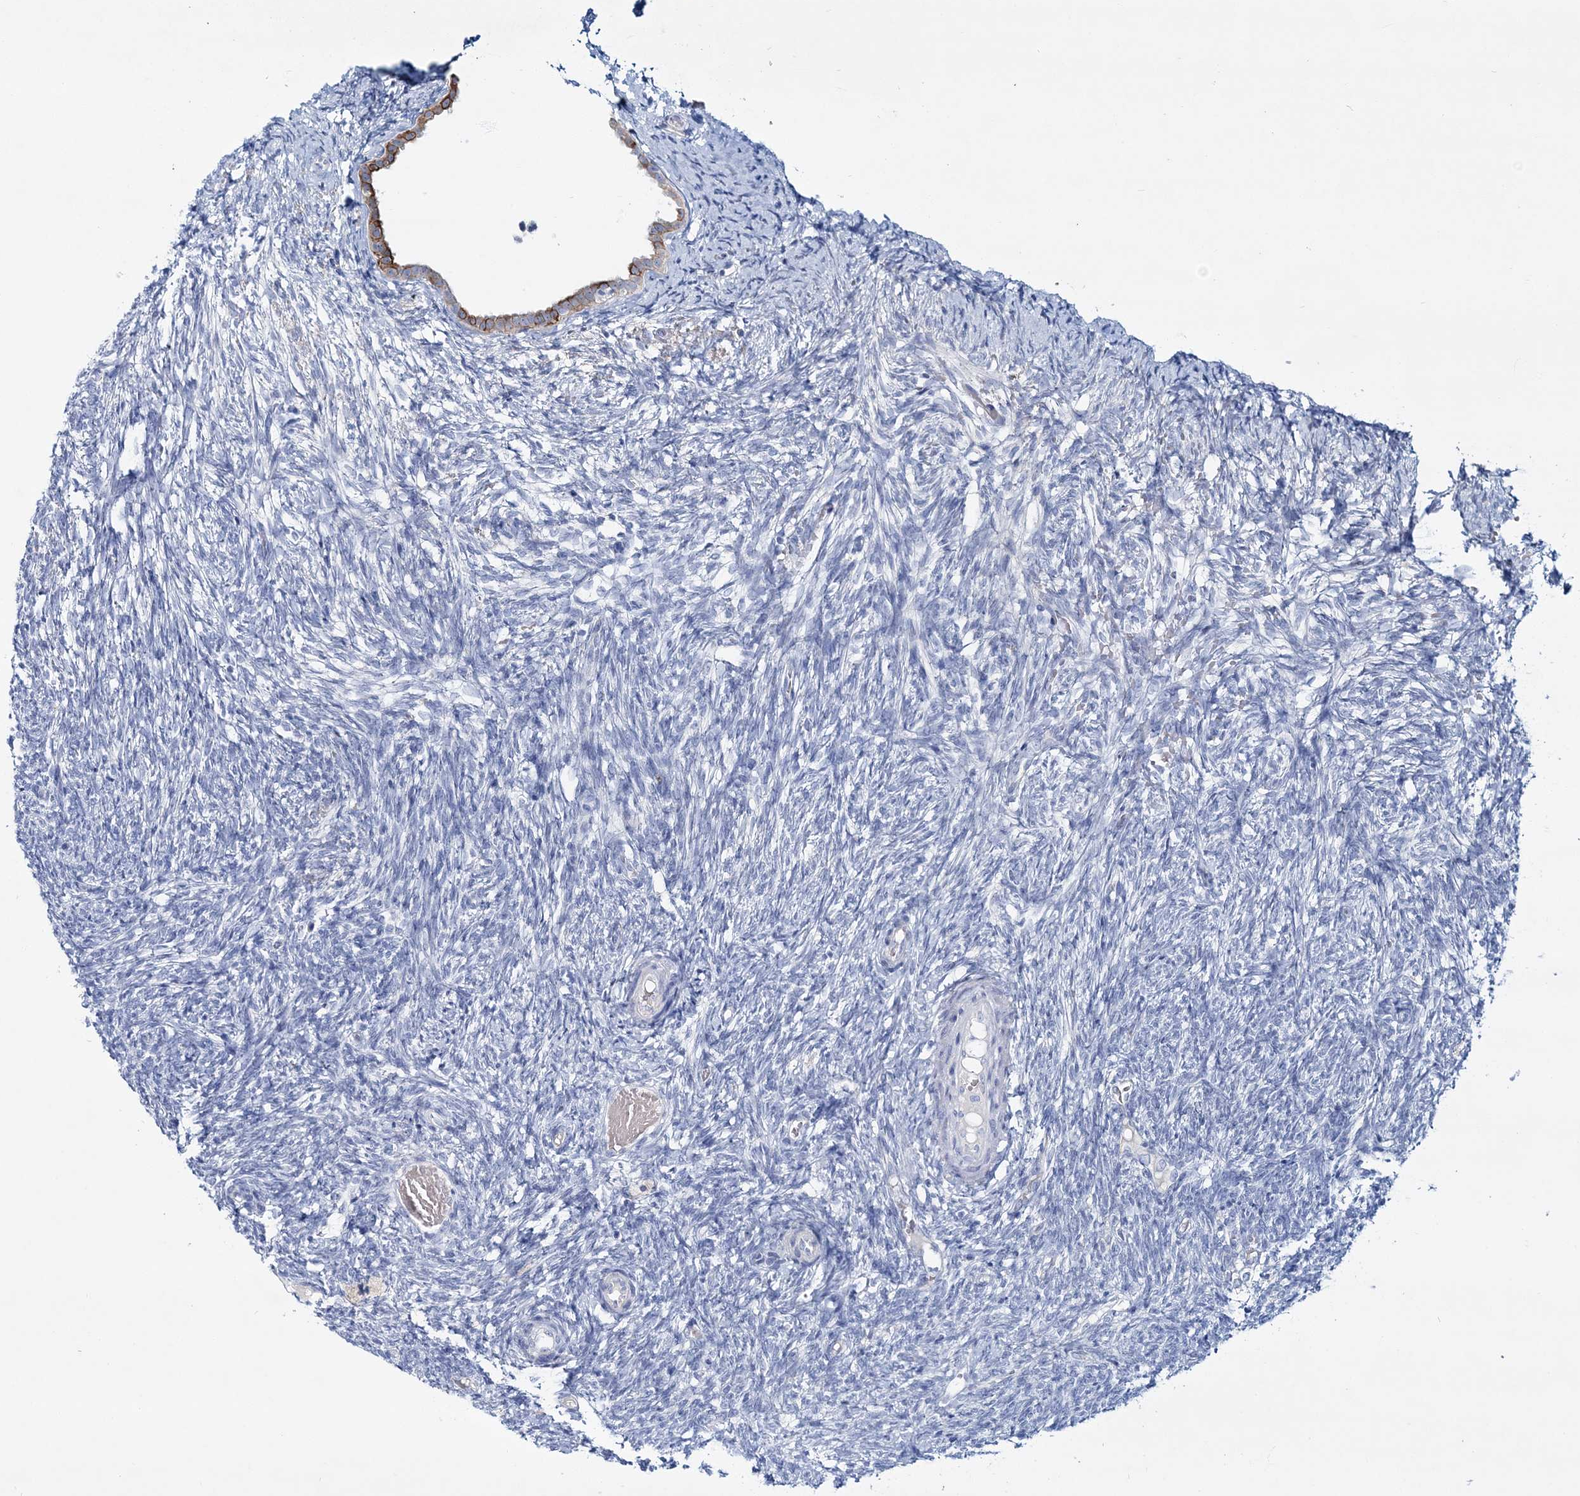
{"staining": {"intensity": "moderate", "quantity": "25%-75%", "location": "cytoplasmic/membranous"}, "tissue": "ovary", "cell_type": "Follicle cells", "image_type": "normal", "snomed": [{"axis": "morphology", "description": "Normal tissue, NOS"}, {"axis": "topography", "description": "Ovary"}], "caption": "Protein expression analysis of benign ovary shows moderate cytoplasmic/membranous staining in about 25%-75% of follicle cells.", "gene": "ADGRL1", "patient": {"sex": "female", "age": 41}}